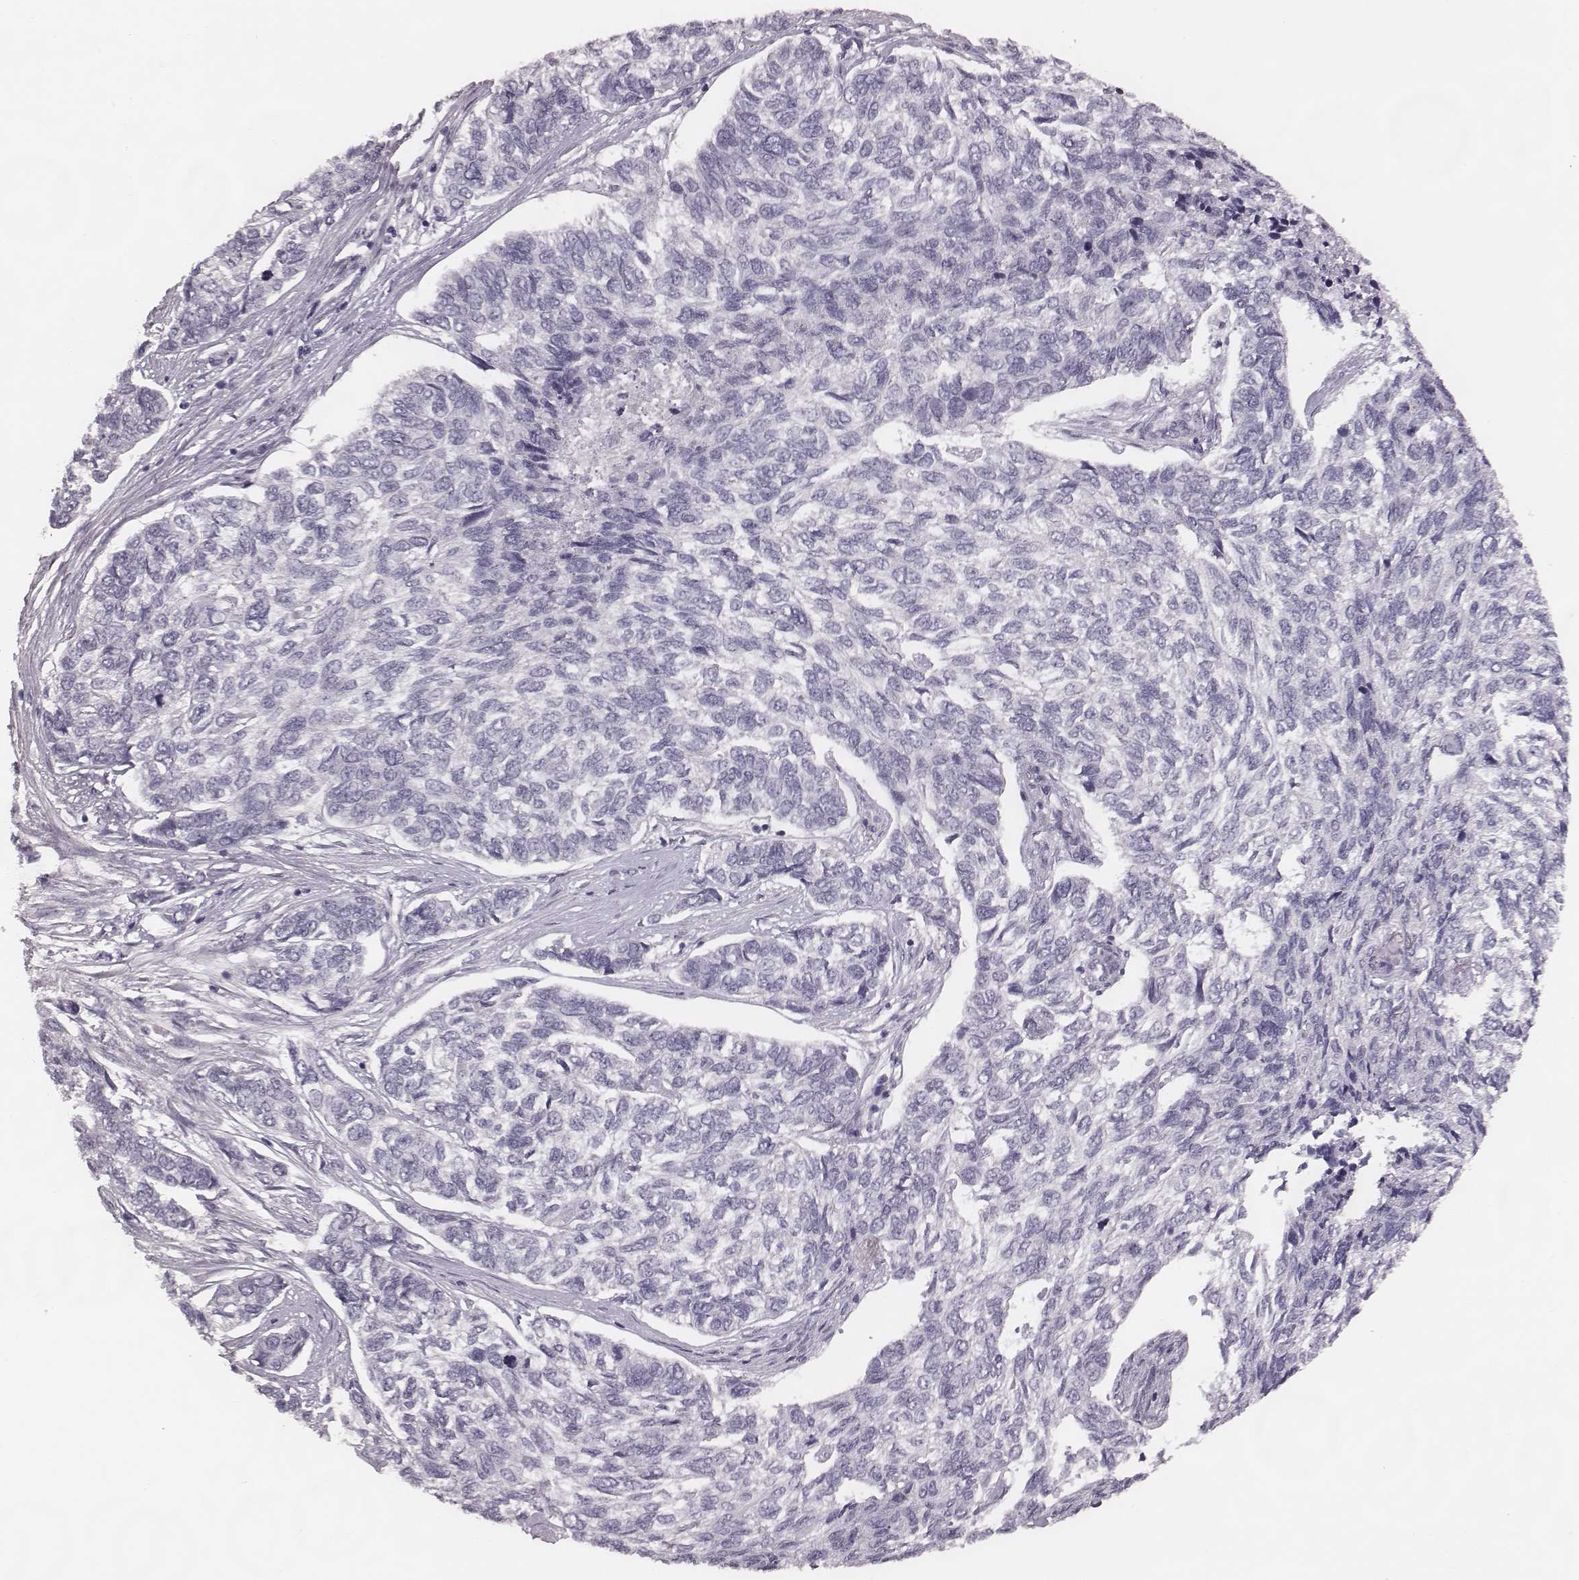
{"staining": {"intensity": "negative", "quantity": "none", "location": "none"}, "tissue": "skin cancer", "cell_type": "Tumor cells", "image_type": "cancer", "snomed": [{"axis": "morphology", "description": "Basal cell carcinoma"}, {"axis": "topography", "description": "Skin"}], "caption": "This is a image of immunohistochemistry (IHC) staining of skin cancer (basal cell carcinoma), which shows no expression in tumor cells. (Brightfield microscopy of DAB (3,3'-diaminobenzidine) immunohistochemistry (IHC) at high magnification).", "gene": "SPA17", "patient": {"sex": "female", "age": 65}}